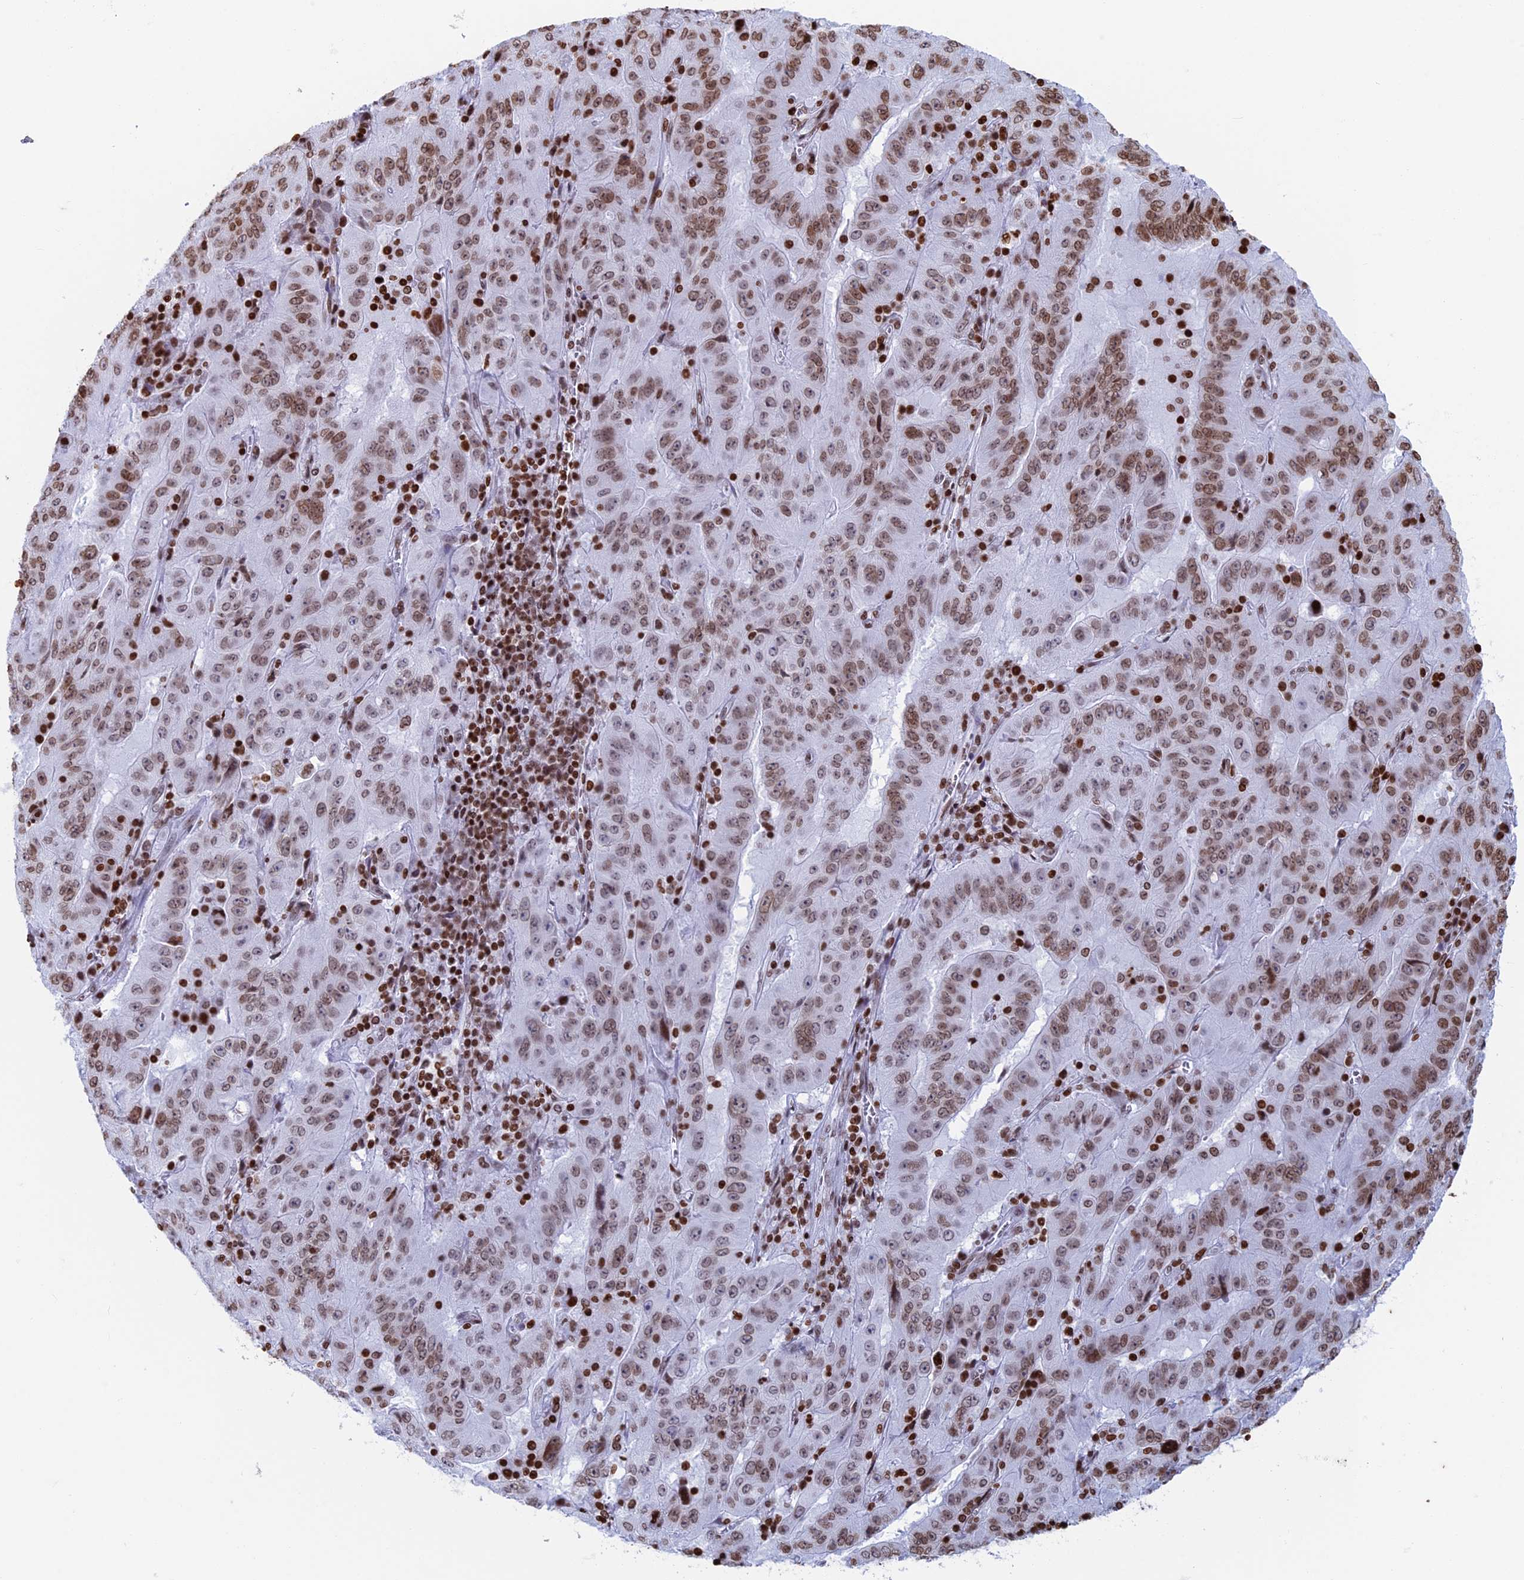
{"staining": {"intensity": "moderate", "quantity": ">75%", "location": "nuclear"}, "tissue": "pancreatic cancer", "cell_type": "Tumor cells", "image_type": "cancer", "snomed": [{"axis": "morphology", "description": "Adenocarcinoma, NOS"}, {"axis": "topography", "description": "Pancreas"}], "caption": "Protein expression analysis of pancreatic adenocarcinoma reveals moderate nuclear expression in approximately >75% of tumor cells. Immunohistochemistry (ihc) stains the protein of interest in brown and the nuclei are stained blue.", "gene": "APOBEC3A", "patient": {"sex": "male", "age": 63}}